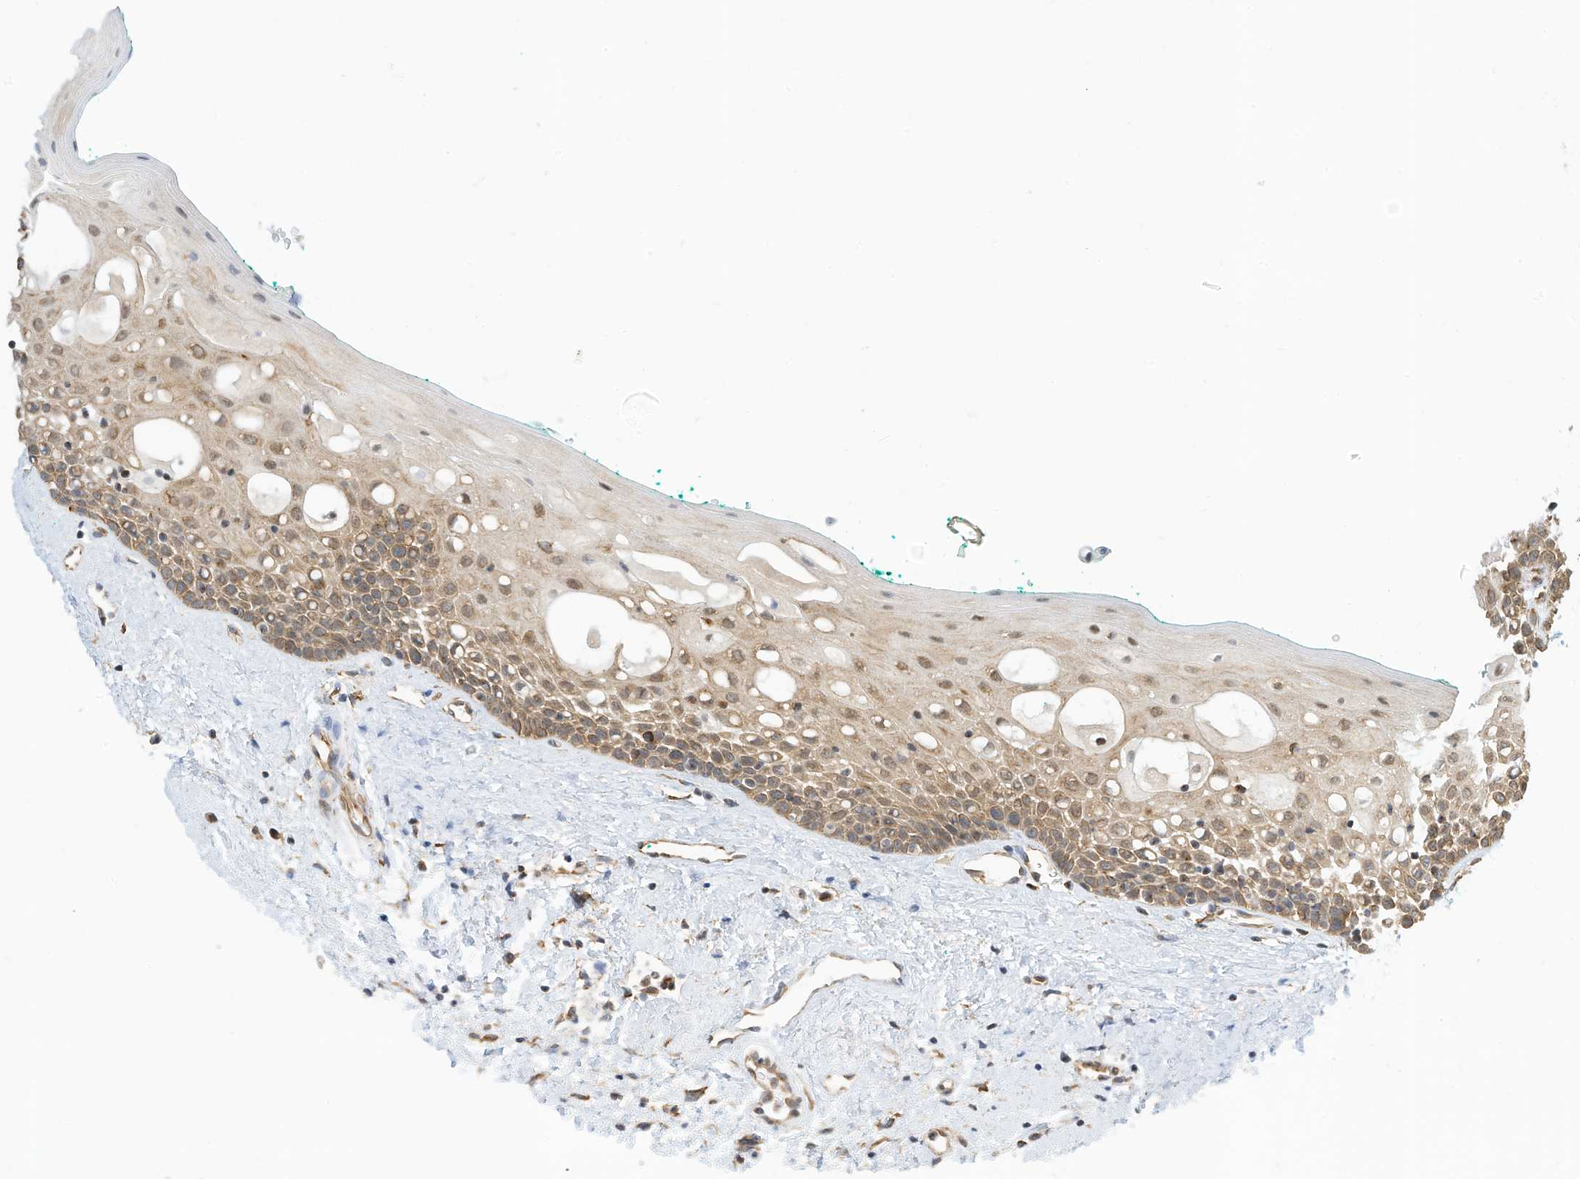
{"staining": {"intensity": "moderate", "quantity": "25%-75%", "location": "cytoplasmic/membranous"}, "tissue": "oral mucosa", "cell_type": "Squamous epithelial cells", "image_type": "normal", "snomed": [{"axis": "morphology", "description": "Normal tissue, NOS"}, {"axis": "topography", "description": "Oral tissue"}], "caption": "Normal oral mucosa reveals moderate cytoplasmic/membranous expression in about 25%-75% of squamous epithelial cells (DAB IHC with brightfield microscopy, high magnification)..", "gene": "OFD1", "patient": {"sex": "female", "age": 70}}